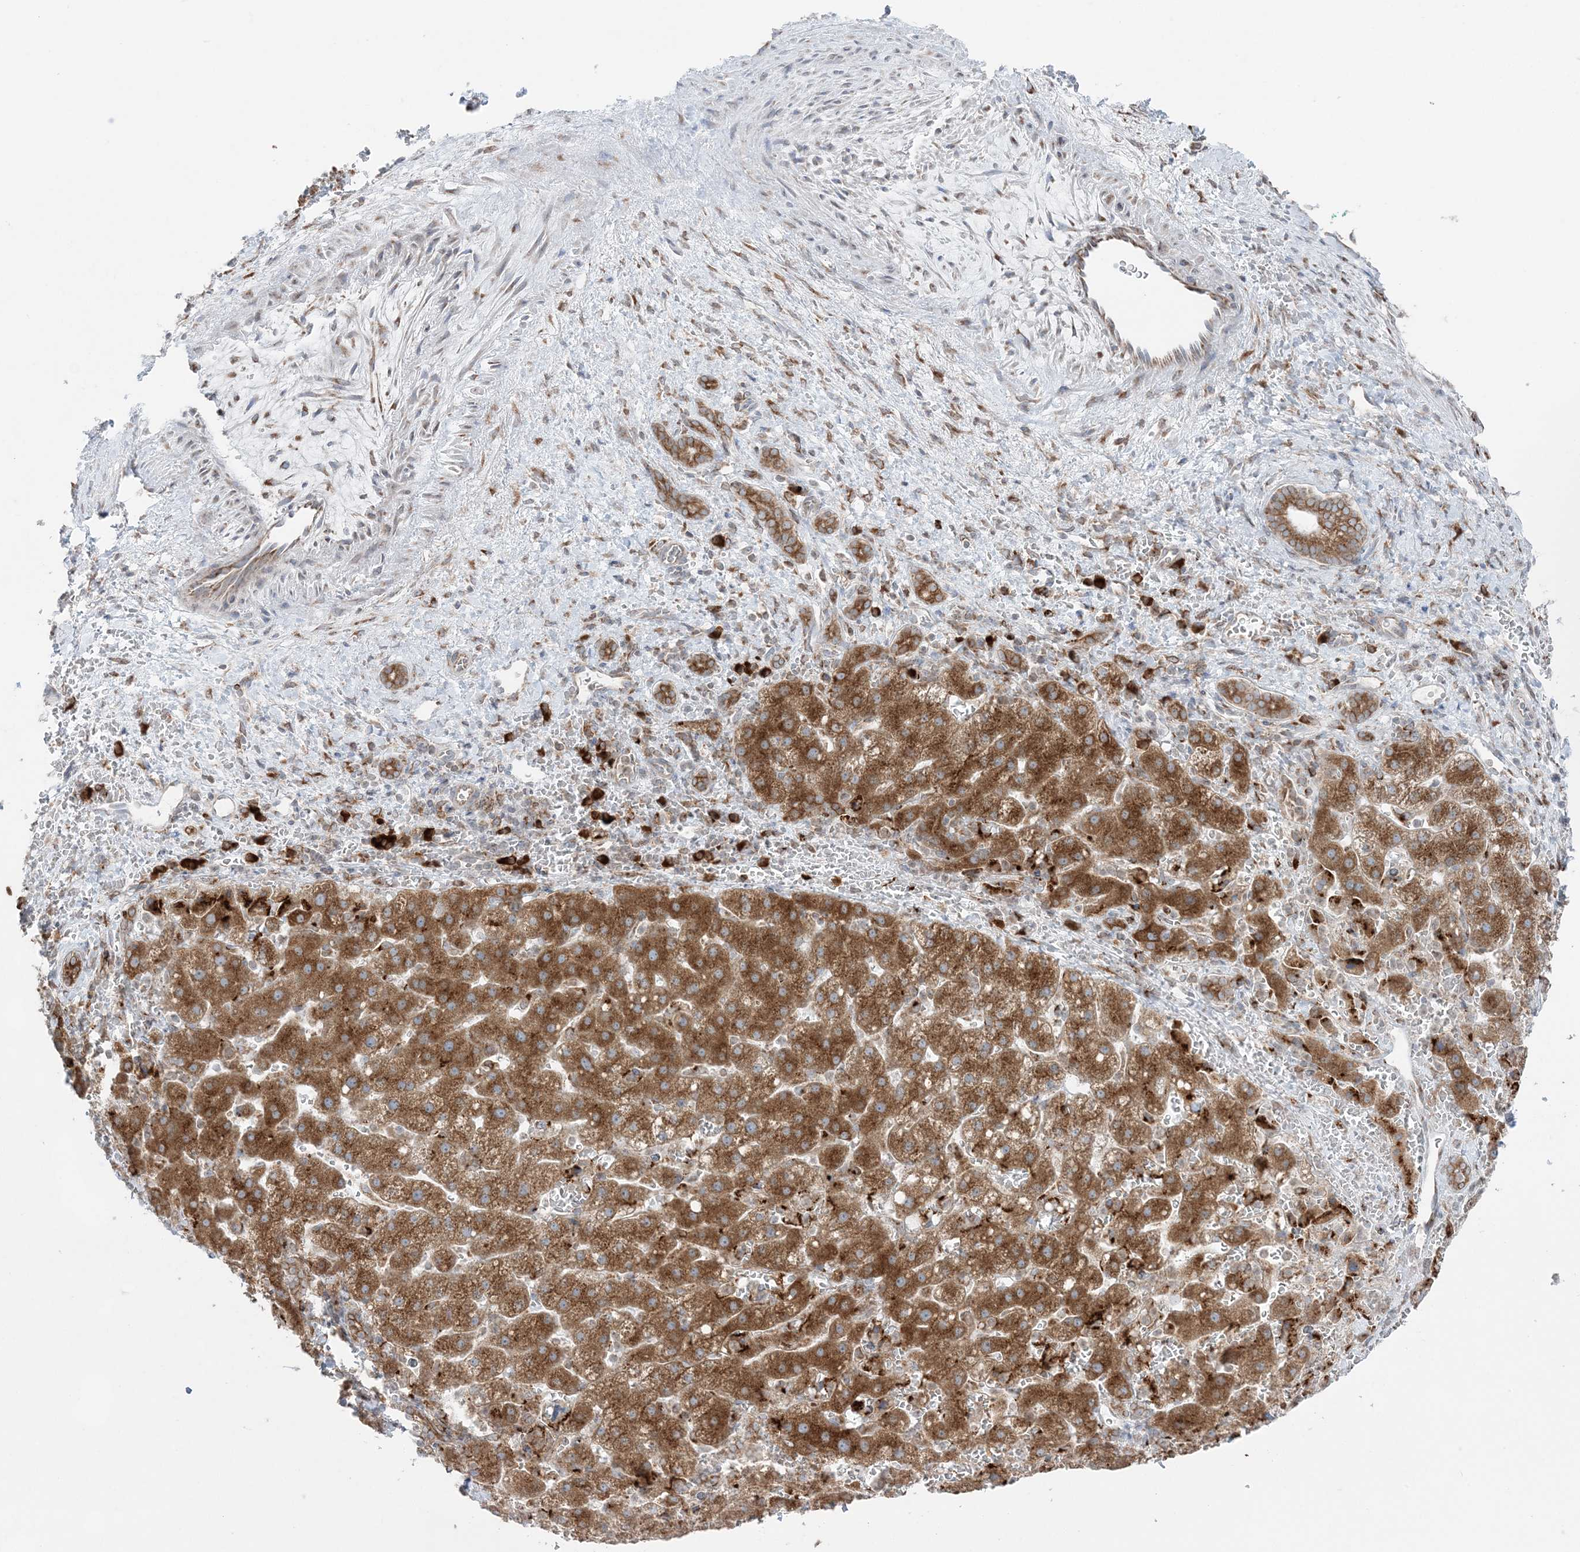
{"staining": {"intensity": "strong", "quantity": ">75%", "location": "cytoplasmic/membranous"}, "tissue": "liver cancer", "cell_type": "Tumor cells", "image_type": "cancer", "snomed": [{"axis": "morphology", "description": "Carcinoma, Hepatocellular, NOS"}, {"axis": "topography", "description": "Liver"}], "caption": "Immunohistochemistry photomicrograph of liver hepatocellular carcinoma stained for a protein (brown), which reveals high levels of strong cytoplasmic/membranous positivity in approximately >75% of tumor cells.", "gene": "TMED10", "patient": {"sex": "male", "age": 57}}